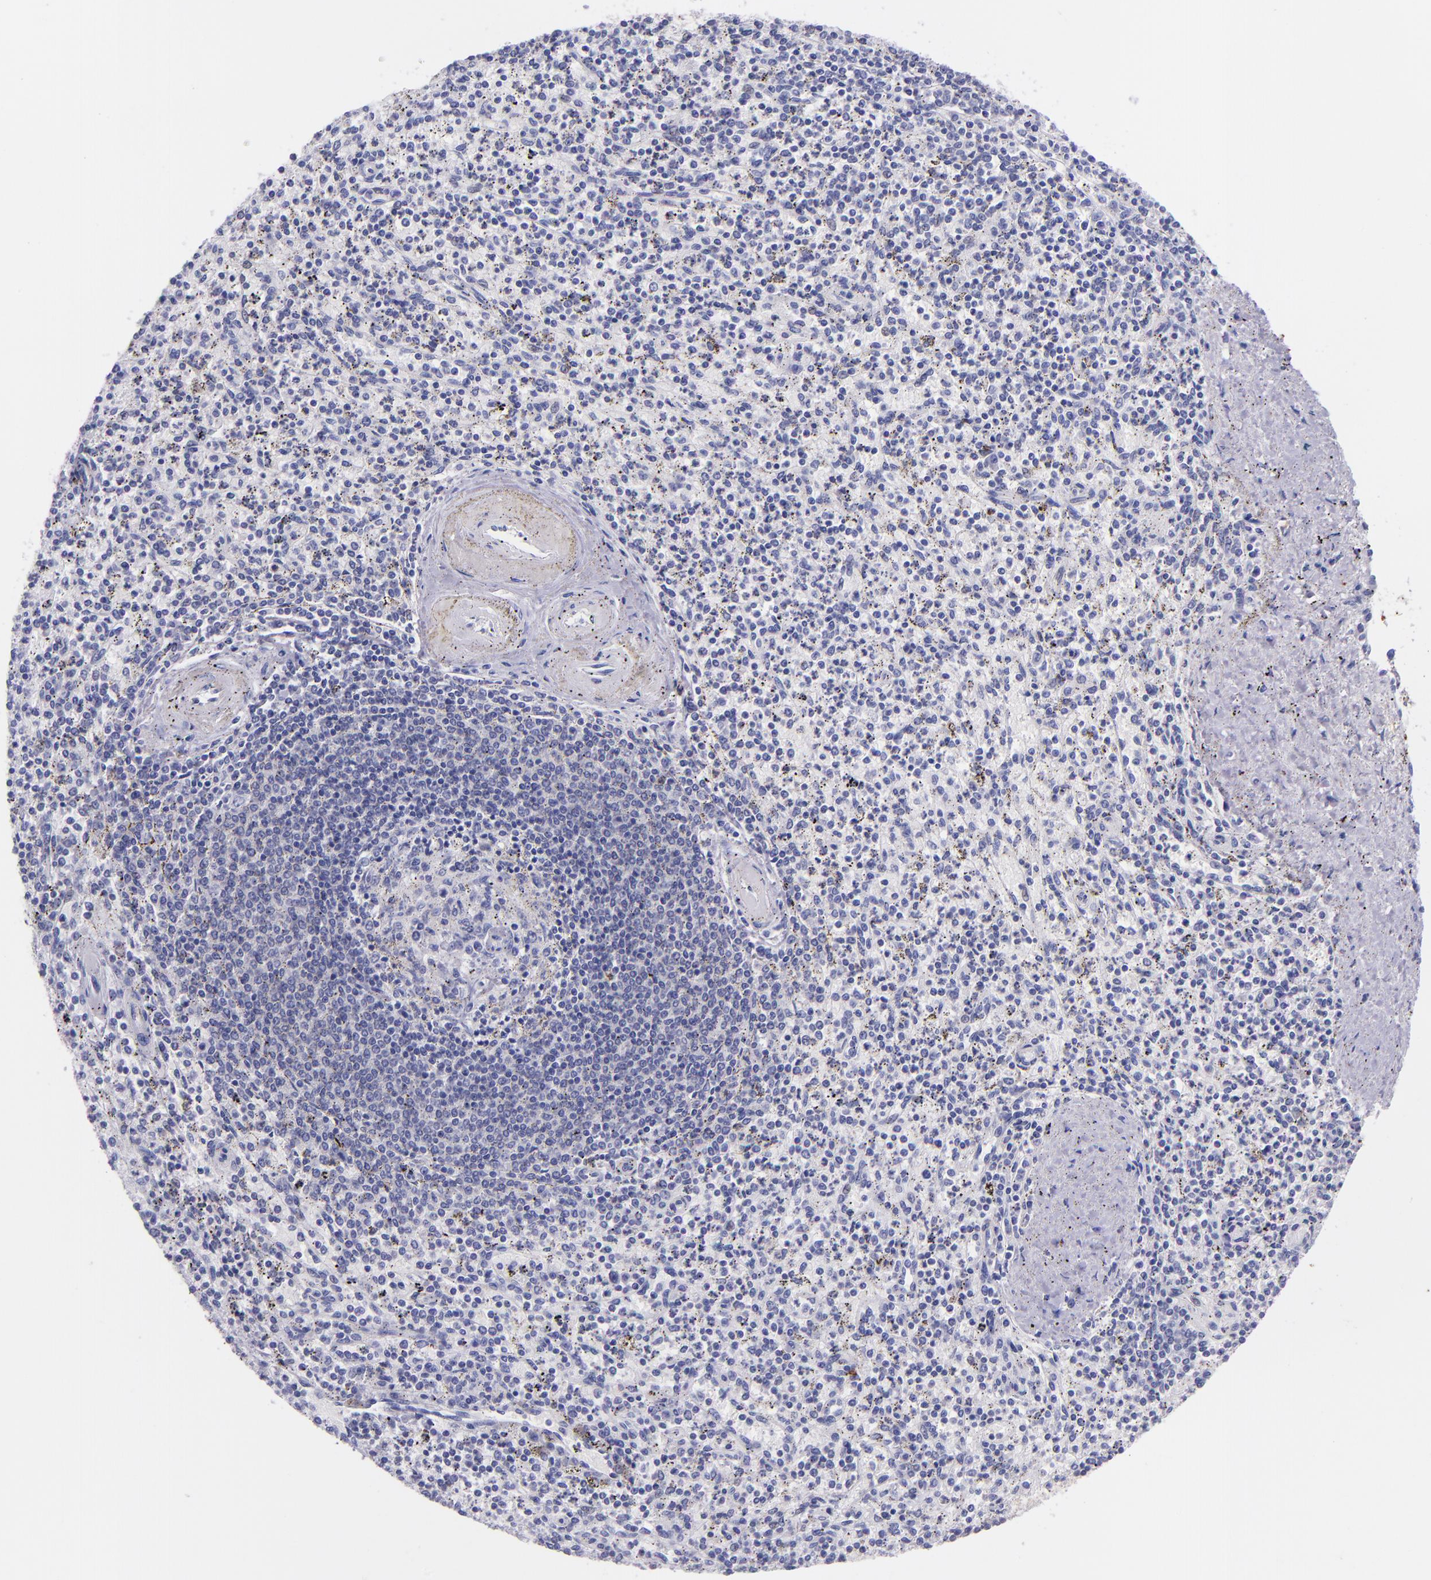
{"staining": {"intensity": "negative", "quantity": "none", "location": "none"}, "tissue": "spleen", "cell_type": "Cells in red pulp", "image_type": "normal", "snomed": [{"axis": "morphology", "description": "Normal tissue, NOS"}, {"axis": "topography", "description": "Spleen"}], "caption": "High power microscopy image of an immunohistochemistry histopathology image of benign spleen, revealing no significant positivity in cells in red pulp.", "gene": "KRT4", "patient": {"sex": "male", "age": 72}}